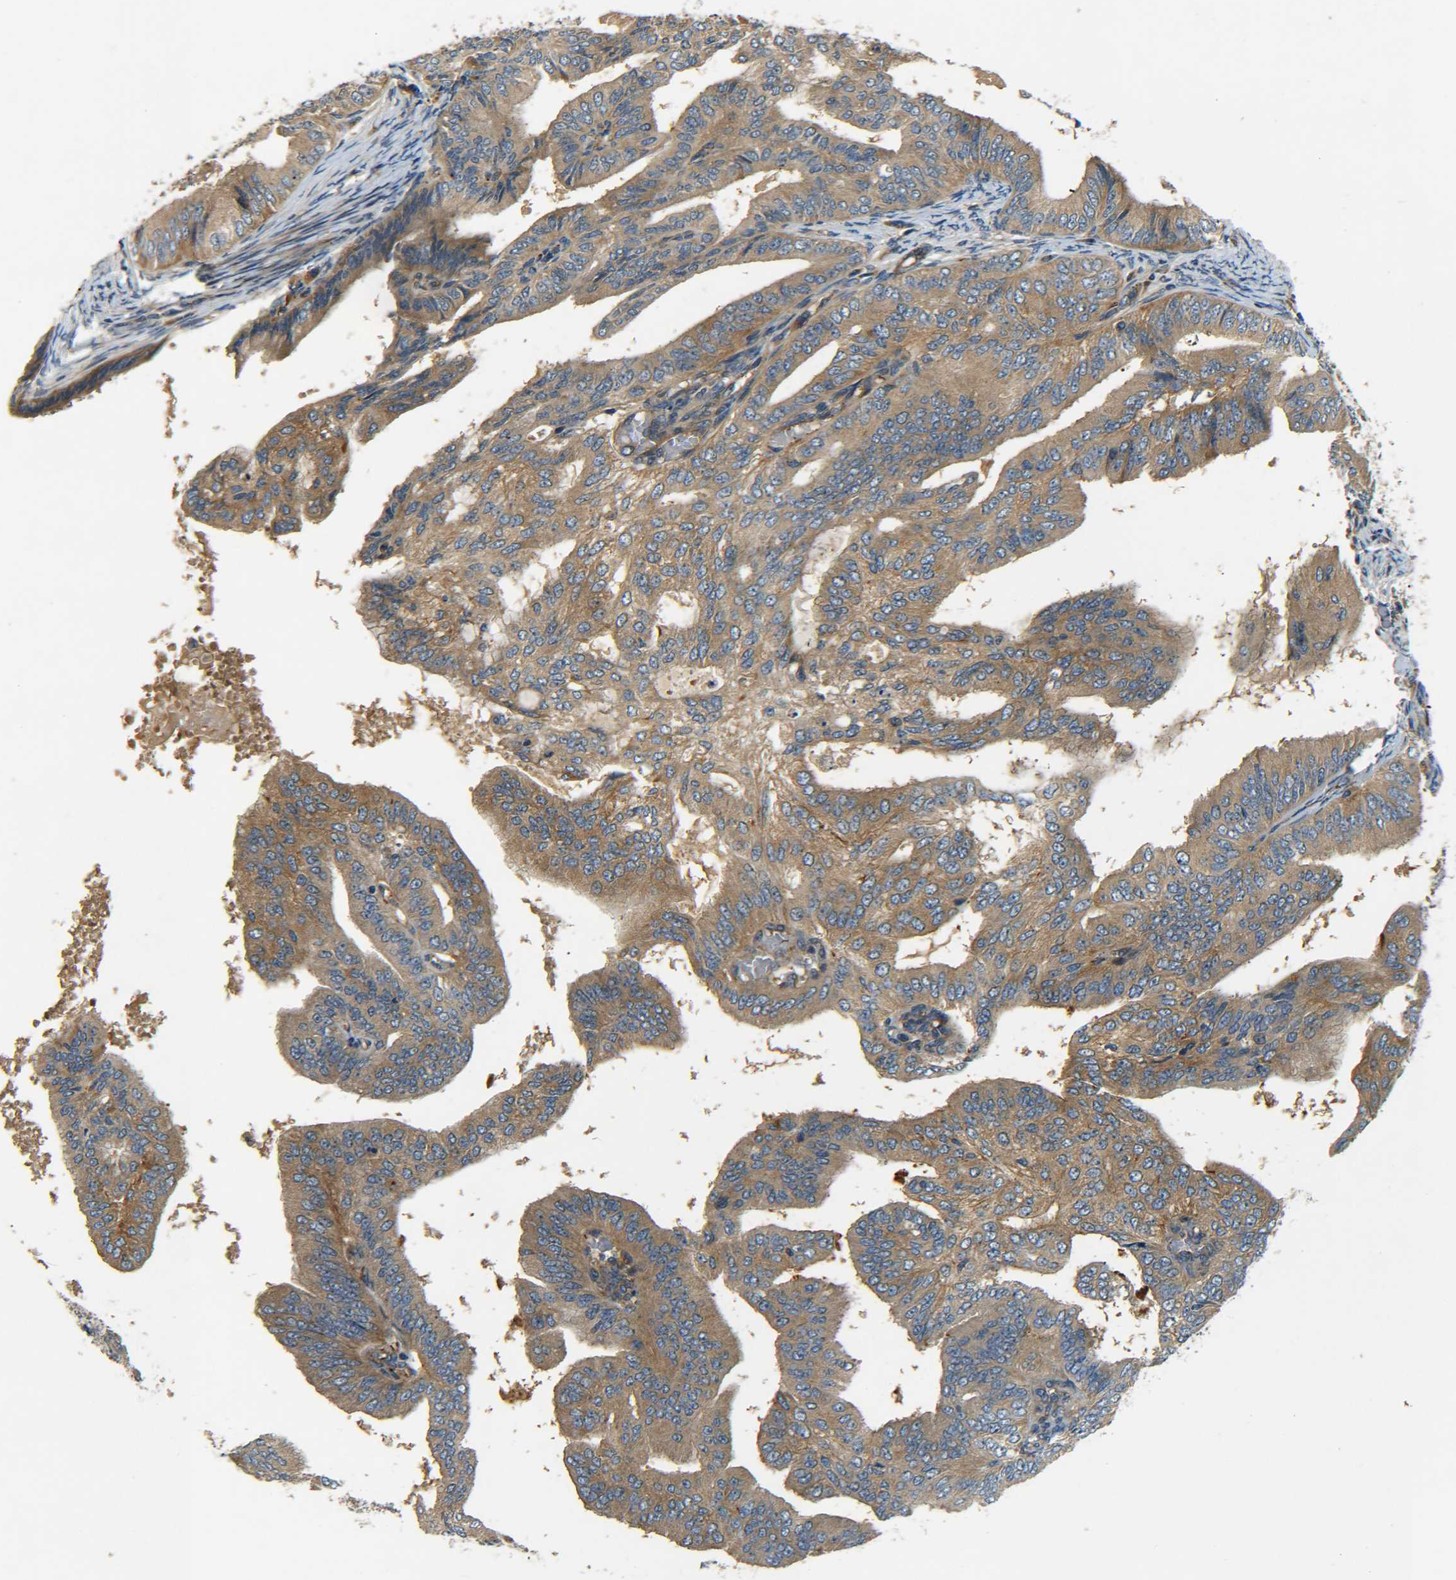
{"staining": {"intensity": "moderate", "quantity": ">75%", "location": "cytoplasmic/membranous"}, "tissue": "endometrial cancer", "cell_type": "Tumor cells", "image_type": "cancer", "snomed": [{"axis": "morphology", "description": "Adenocarcinoma, NOS"}, {"axis": "topography", "description": "Endometrium"}], "caption": "Immunohistochemical staining of endometrial adenocarcinoma reveals medium levels of moderate cytoplasmic/membranous staining in about >75% of tumor cells.", "gene": "LRCH3", "patient": {"sex": "female", "age": 58}}